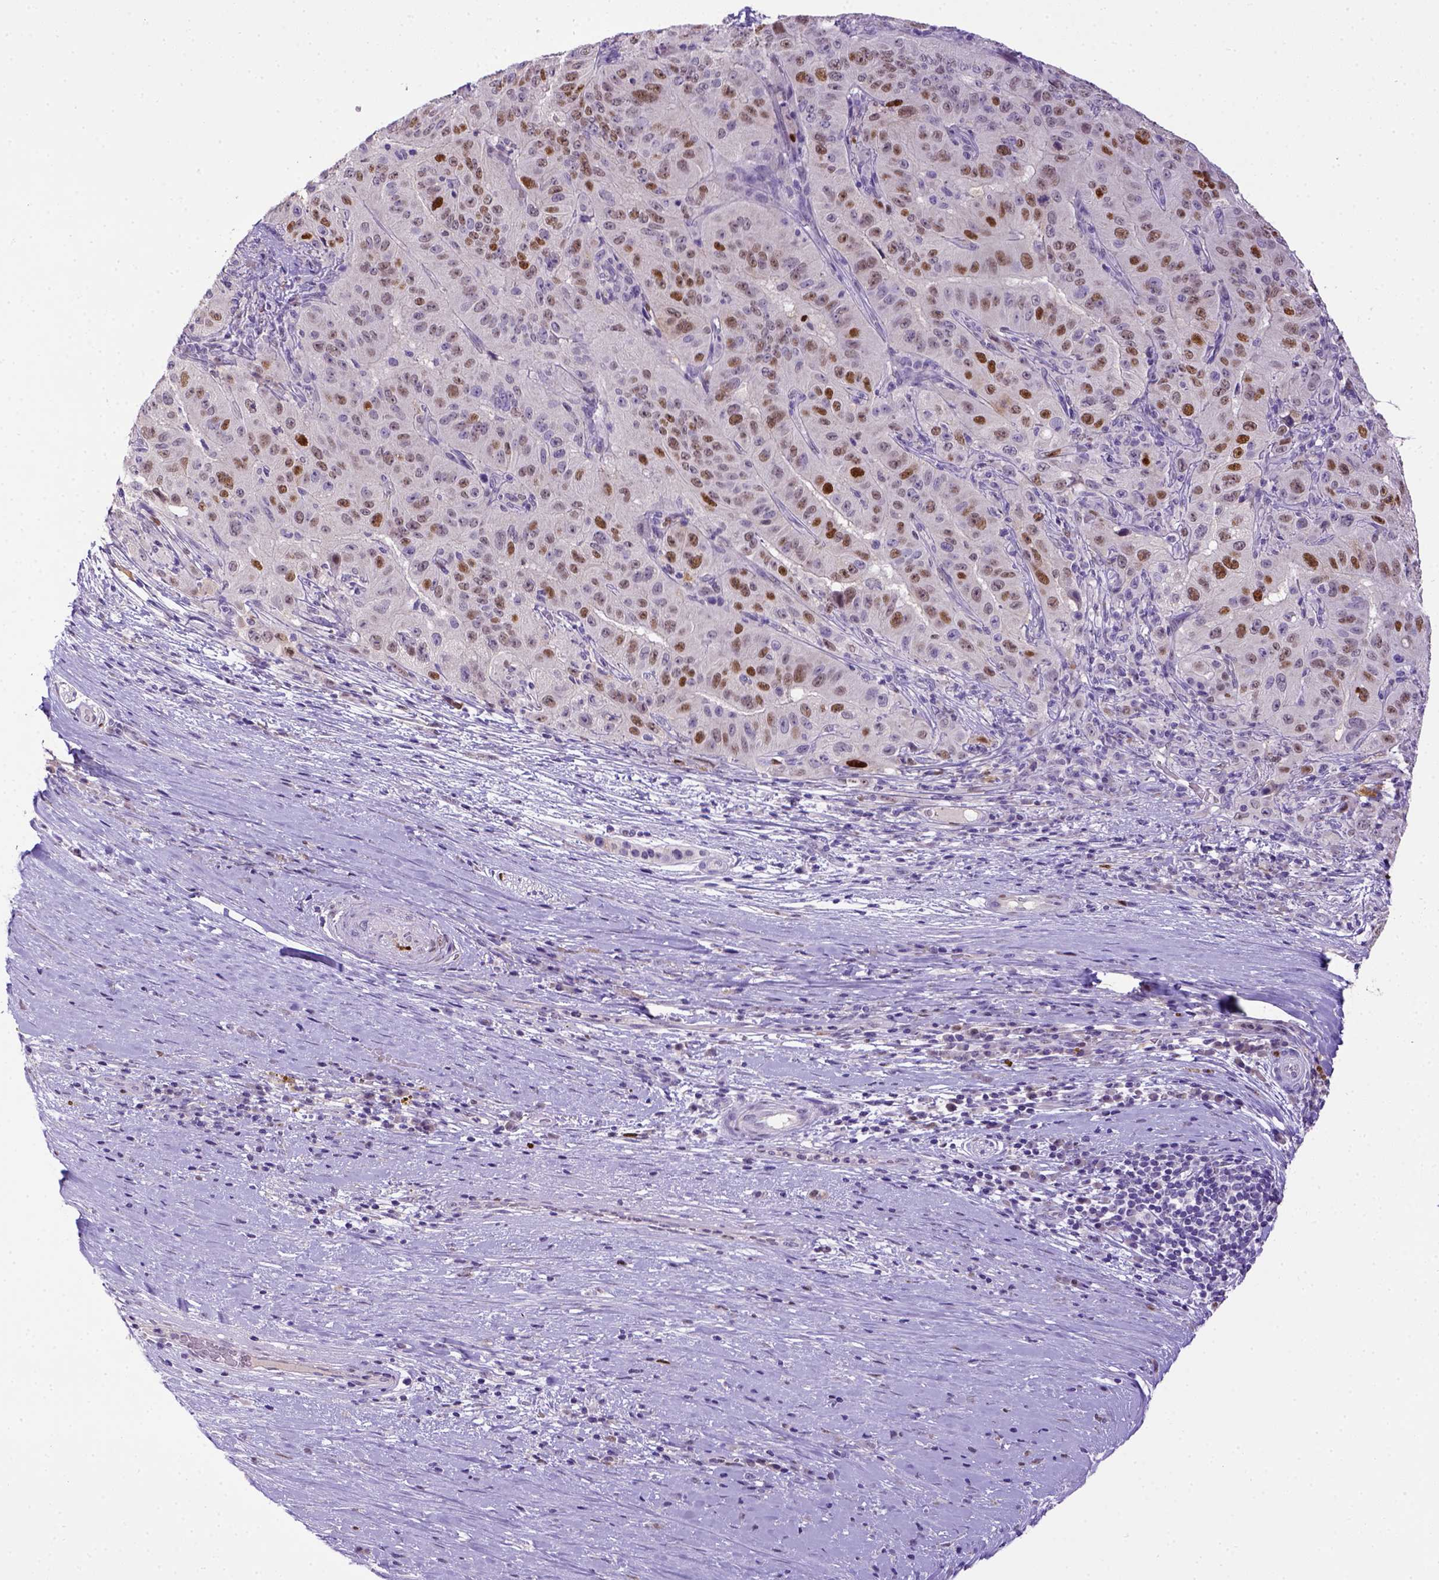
{"staining": {"intensity": "moderate", "quantity": ">75%", "location": "nuclear"}, "tissue": "pancreatic cancer", "cell_type": "Tumor cells", "image_type": "cancer", "snomed": [{"axis": "morphology", "description": "Adenocarcinoma, NOS"}, {"axis": "topography", "description": "Pancreas"}], "caption": "Protein staining exhibits moderate nuclear positivity in approximately >75% of tumor cells in pancreatic cancer.", "gene": "CDKN1A", "patient": {"sex": "male", "age": 63}}